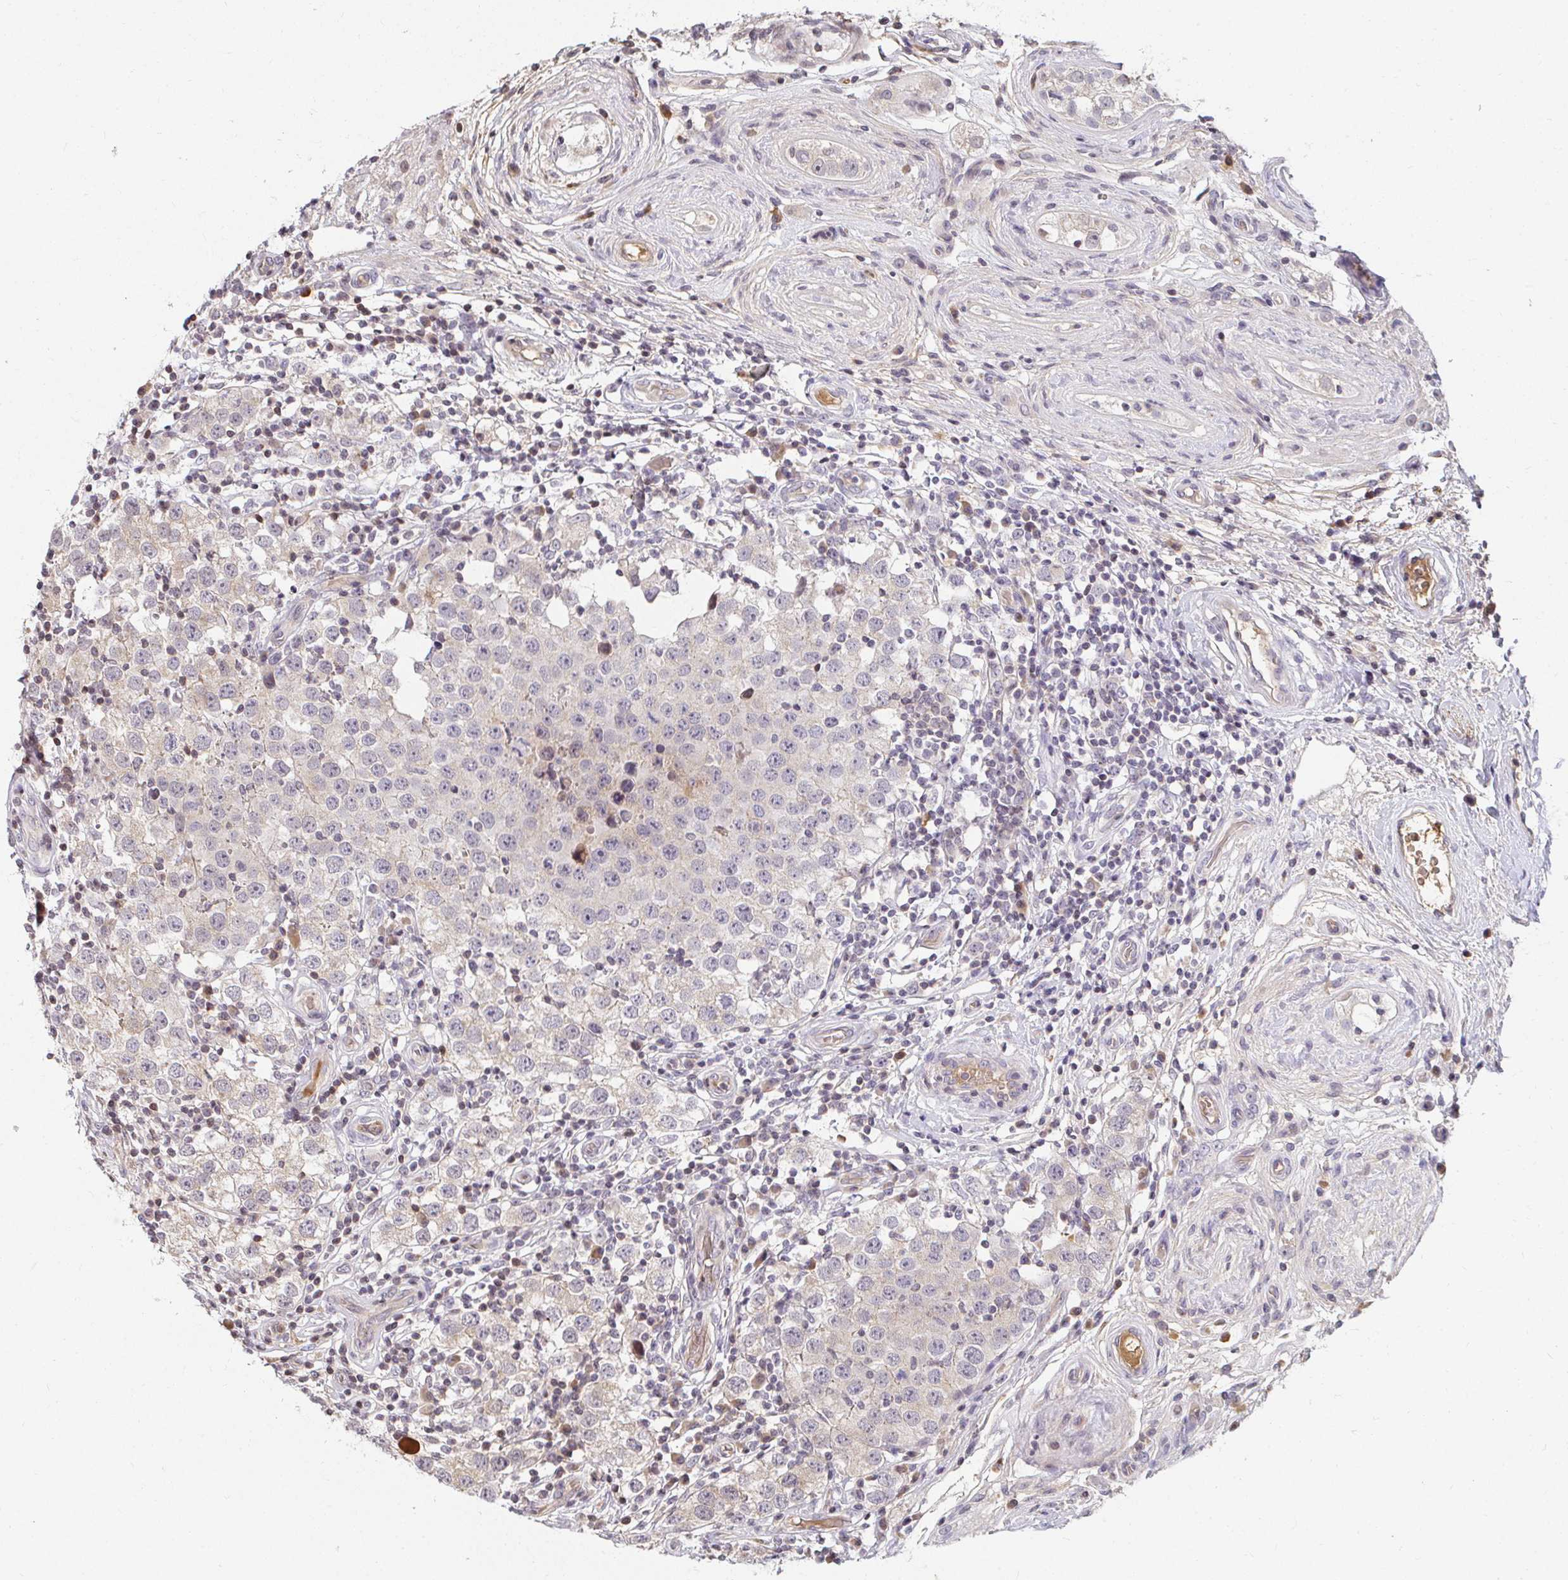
{"staining": {"intensity": "negative", "quantity": "none", "location": "none"}, "tissue": "testis cancer", "cell_type": "Tumor cells", "image_type": "cancer", "snomed": [{"axis": "morphology", "description": "Seminoma, NOS"}, {"axis": "topography", "description": "Testis"}], "caption": "The photomicrograph reveals no staining of tumor cells in seminoma (testis). (DAB IHC visualized using brightfield microscopy, high magnification).", "gene": "ANK3", "patient": {"sex": "male", "age": 34}}